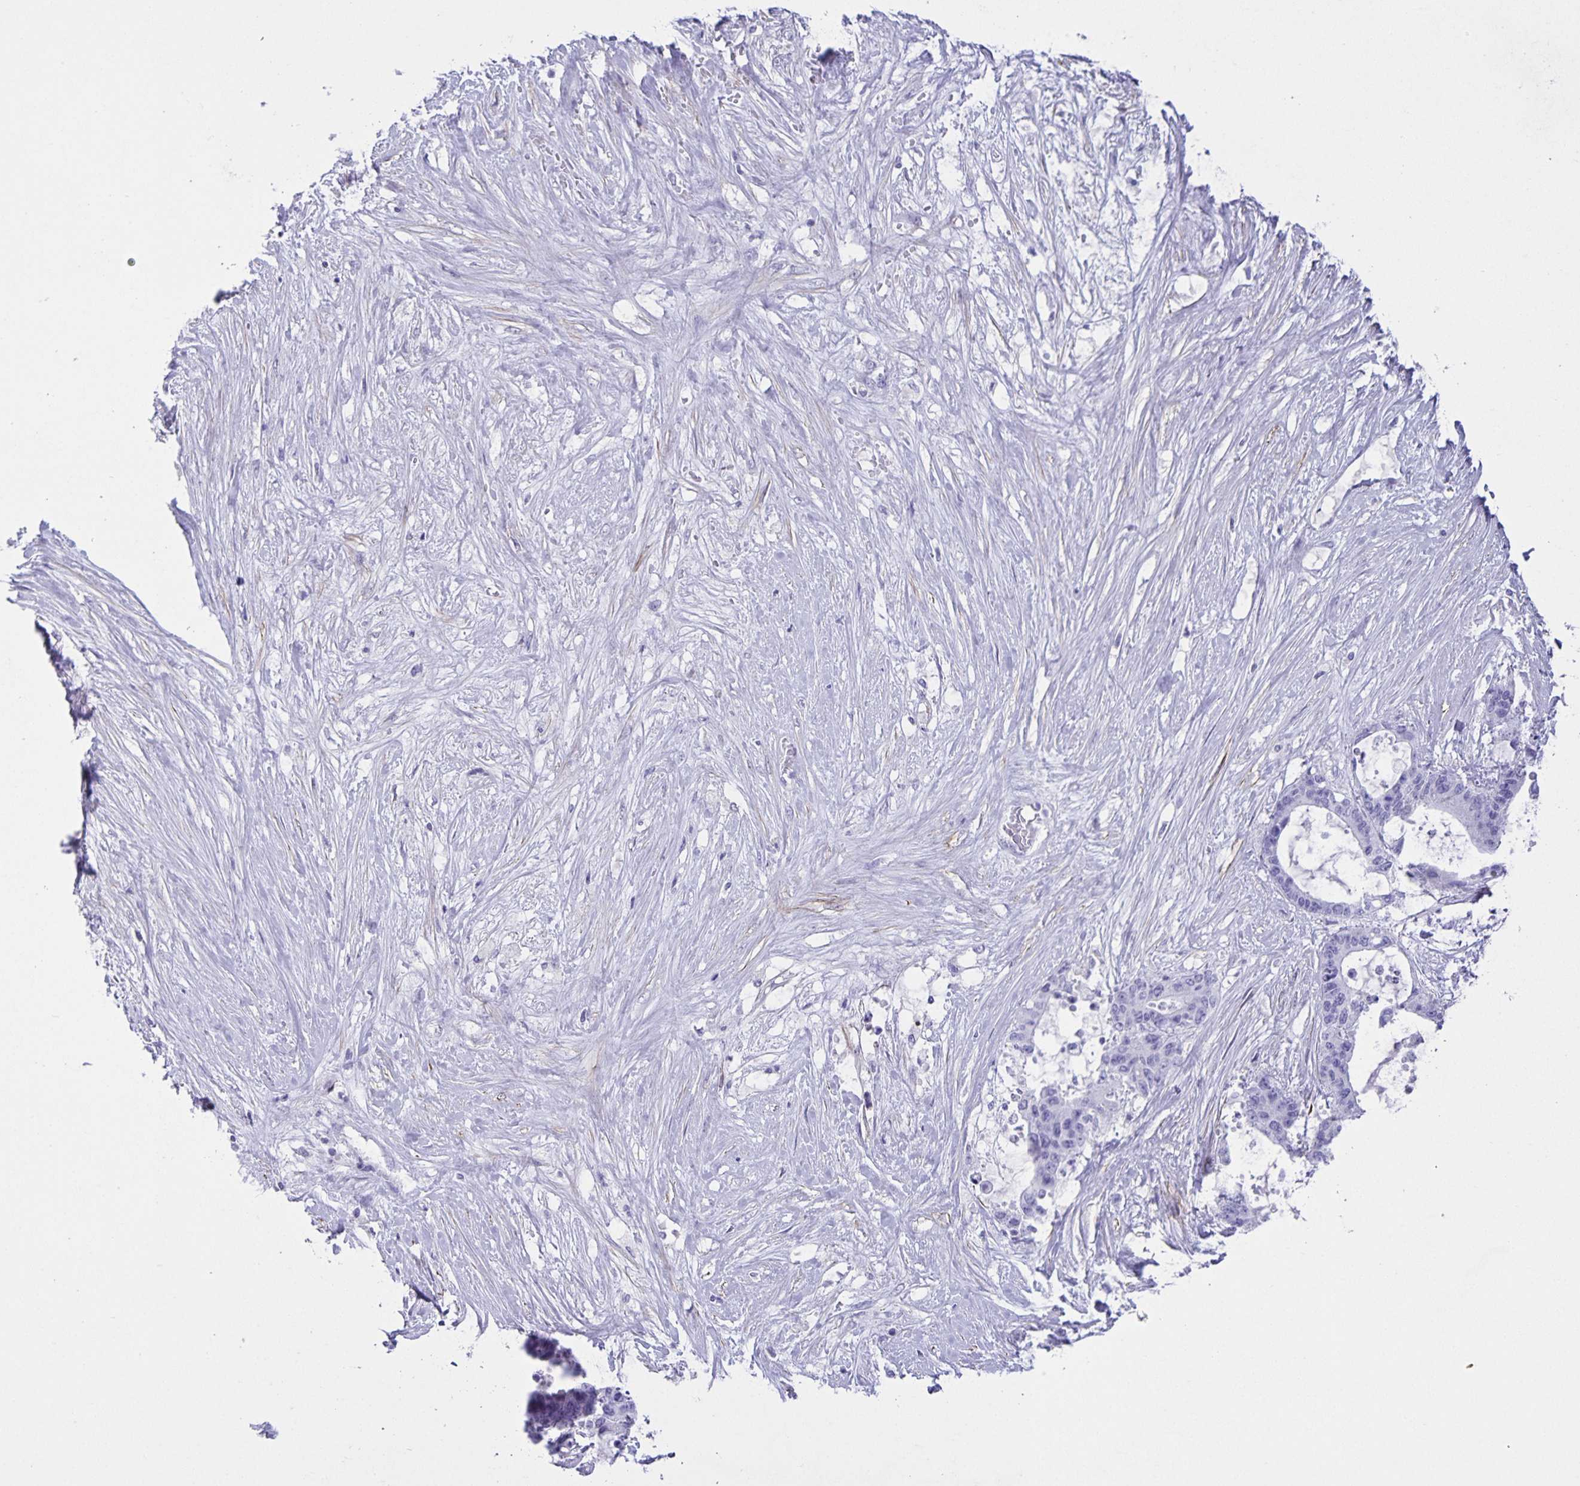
{"staining": {"intensity": "negative", "quantity": "none", "location": "none"}, "tissue": "liver cancer", "cell_type": "Tumor cells", "image_type": "cancer", "snomed": [{"axis": "morphology", "description": "Normal tissue, NOS"}, {"axis": "morphology", "description": "Cholangiocarcinoma"}, {"axis": "topography", "description": "Liver"}, {"axis": "topography", "description": "Peripheral nerve tissue"}], "caption": "Liver cancer (cholangiocarcinoma) stained for a protein using IHC reveals no staining tumor cells.", "gene": "UBQLN3", "patient": {"sex": "female", "age": 73}}